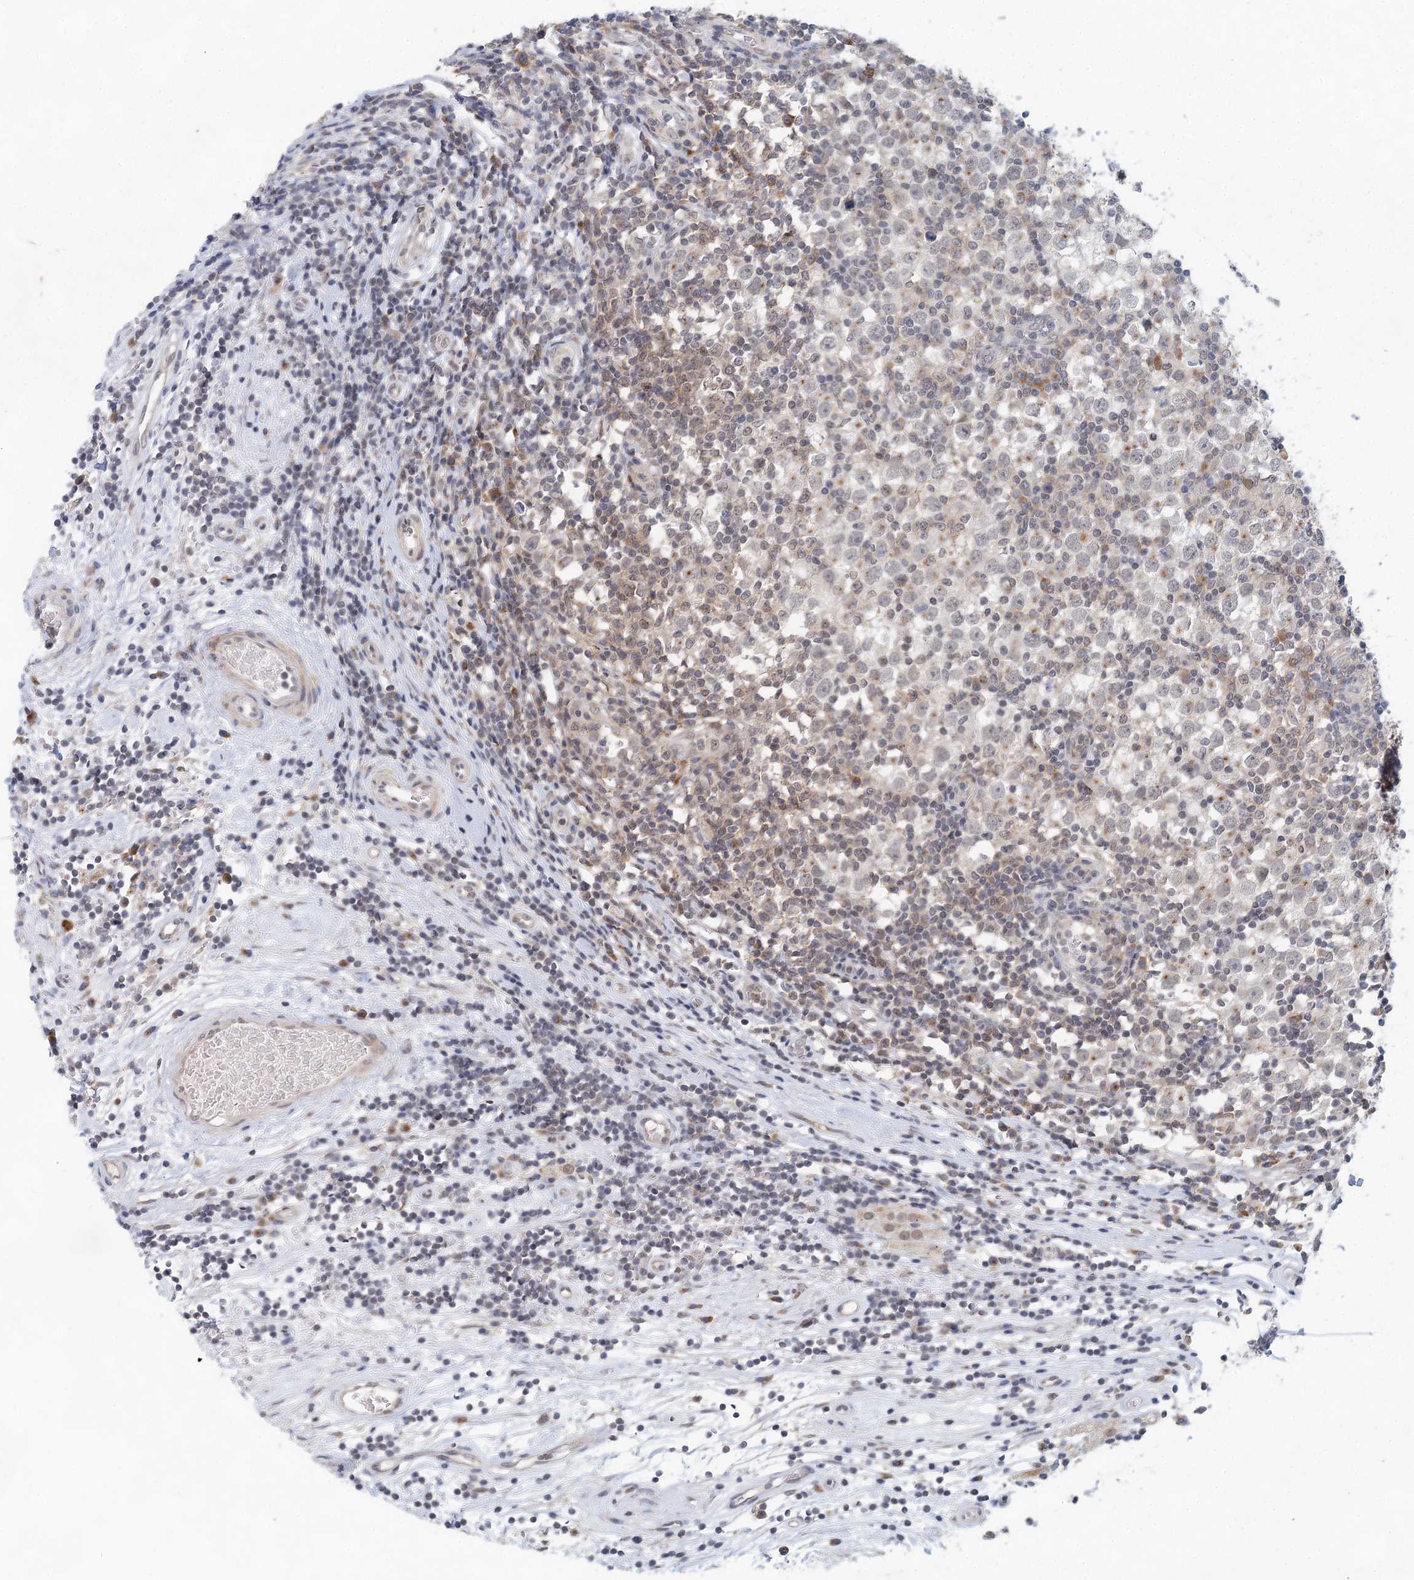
{"staining": {"intensity": "weak", "quantity": "<25%", "location": "cytoplasmic/membranous"}, "tissue": "testis cancer", "cell_type": "Tumor cells", "image_type": "cancer", "snomed": [{"axis": "morphology", "description": "Seminoma, NOS"}, {"axis": "topography", "description": "Testis"}], "caption": "Tumor cells show no significant expression in testis seminoma. (Stains: DAB (3,3'-diaminobenzidine) immunohistochemistry (IHC) with hematoxylin counter stain, Microscopy: brightfield microscopy at high magnification).", "gene": "BLTP1", "patient": {"sex": "male", "age": 65}}